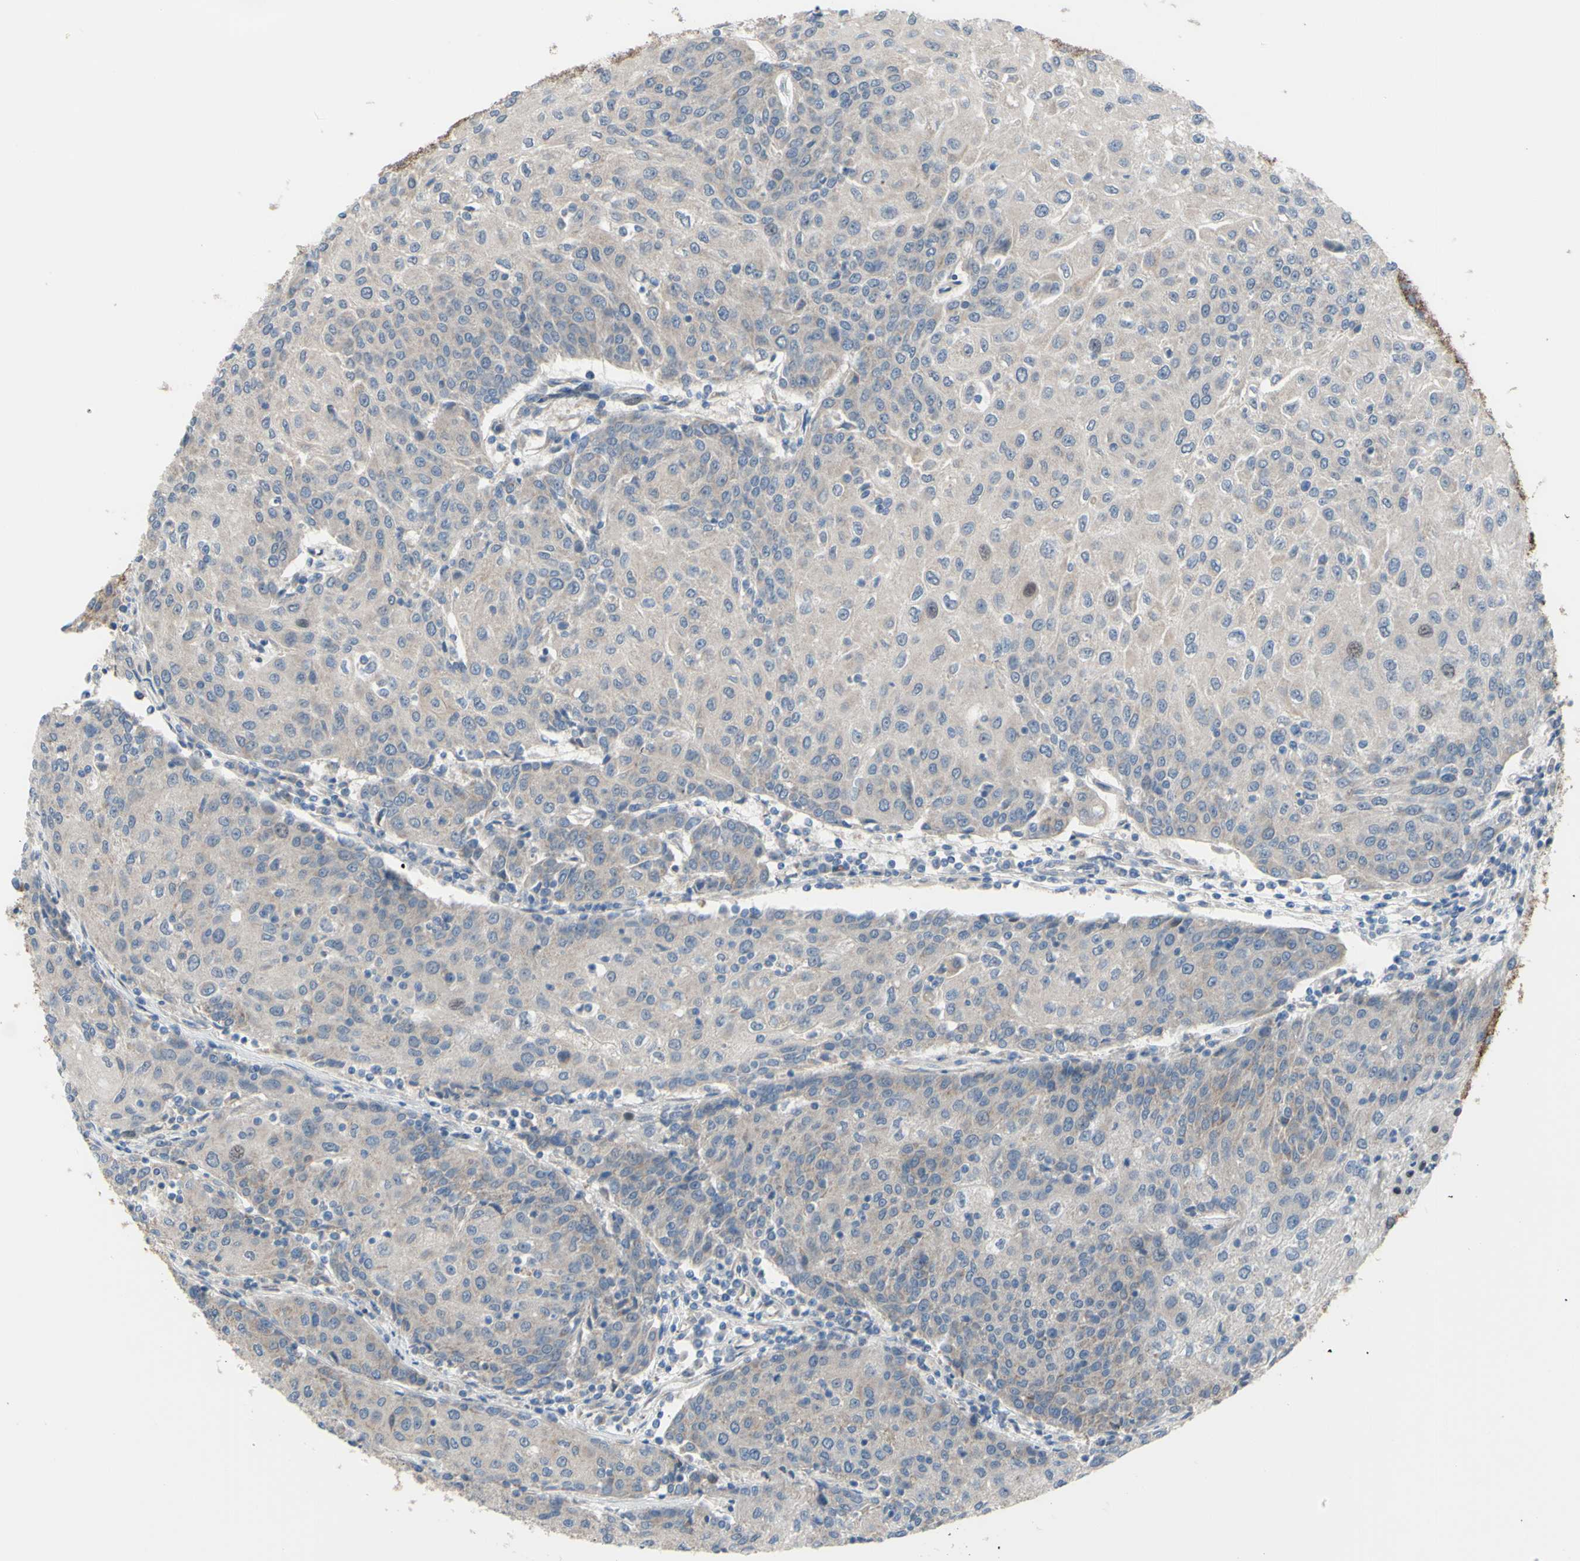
{"staining": {"intensity": "weak", "quantity": "25%-75%", "location": "cytoplasmic/membranous"}, "tissue": "urothelial cancer", "cell_type": "Tumor cells", "image_type": "cancer", "snomed": [{"axis": "morphology", "description": "Urothelial carcinoma, High grade"}, {"axis": "topography", "description": "Urinary bladder"}], "caption": "DAB (3,3'-diaminobenzidine) immunohistochemical staining of human urothelial cancer reveals weak cytoplasmic/membranous protein expression in approximately 25%-75% of tumor cells.", "gene": "GRAMD2B", "patient": {"sex": "female", "age": 85}}